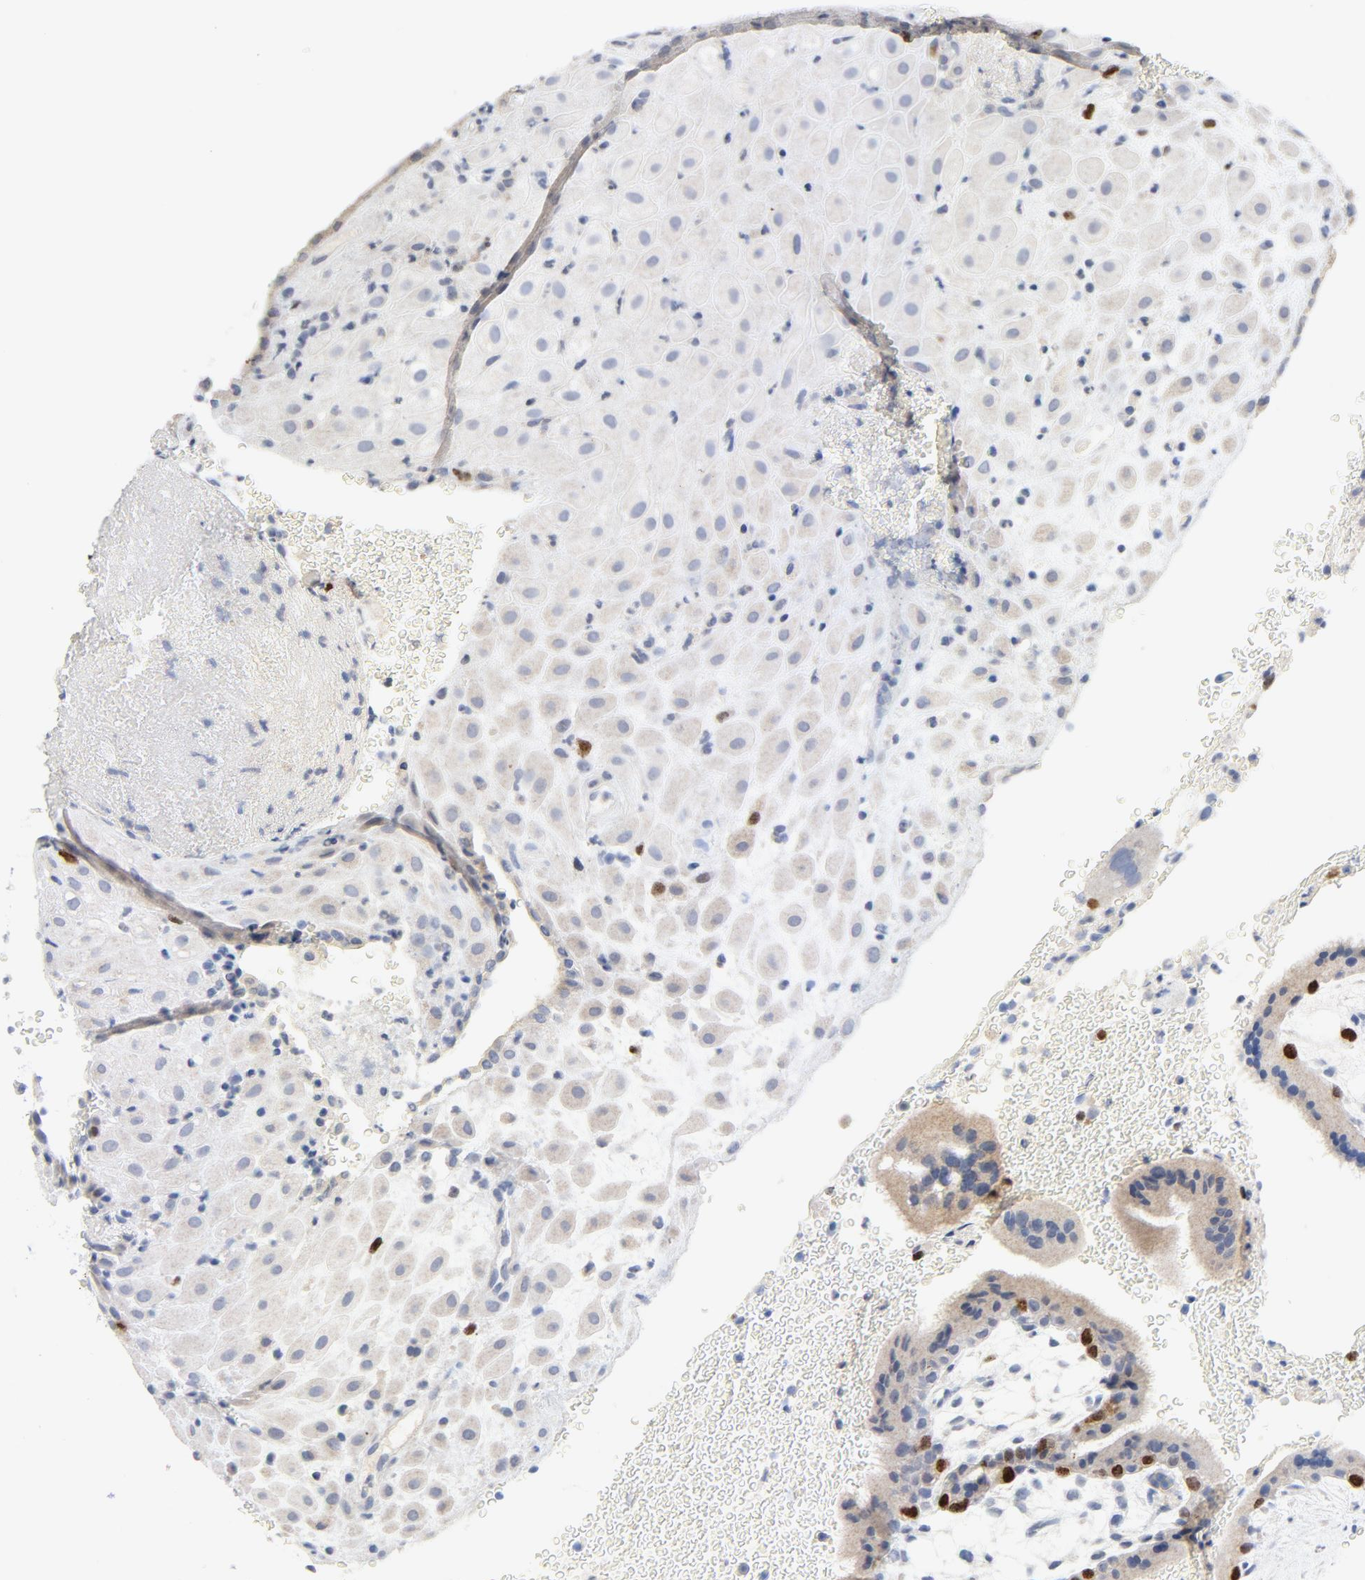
{"staining": {"intensity": "weak", "quantity": "25%-75%", "location": "cytoplasmic/membranous"}, "tissue": "placenta", "cell_type": "Decidual cells", "image_type": "normal", "snomed": [{"axis": "morphology", "description": "Normal tissue, NOS"}, {"axis": "topography", "description": "Placenta"}], "caption": "Immunohistochemical staining of benign human placenta displays low levels of weak cytoplasmic/membranous staining in approximately 25%-75% of decidual cells.", "gene": "BIRC5", "patient": {"sex": "female", "age": 19}}